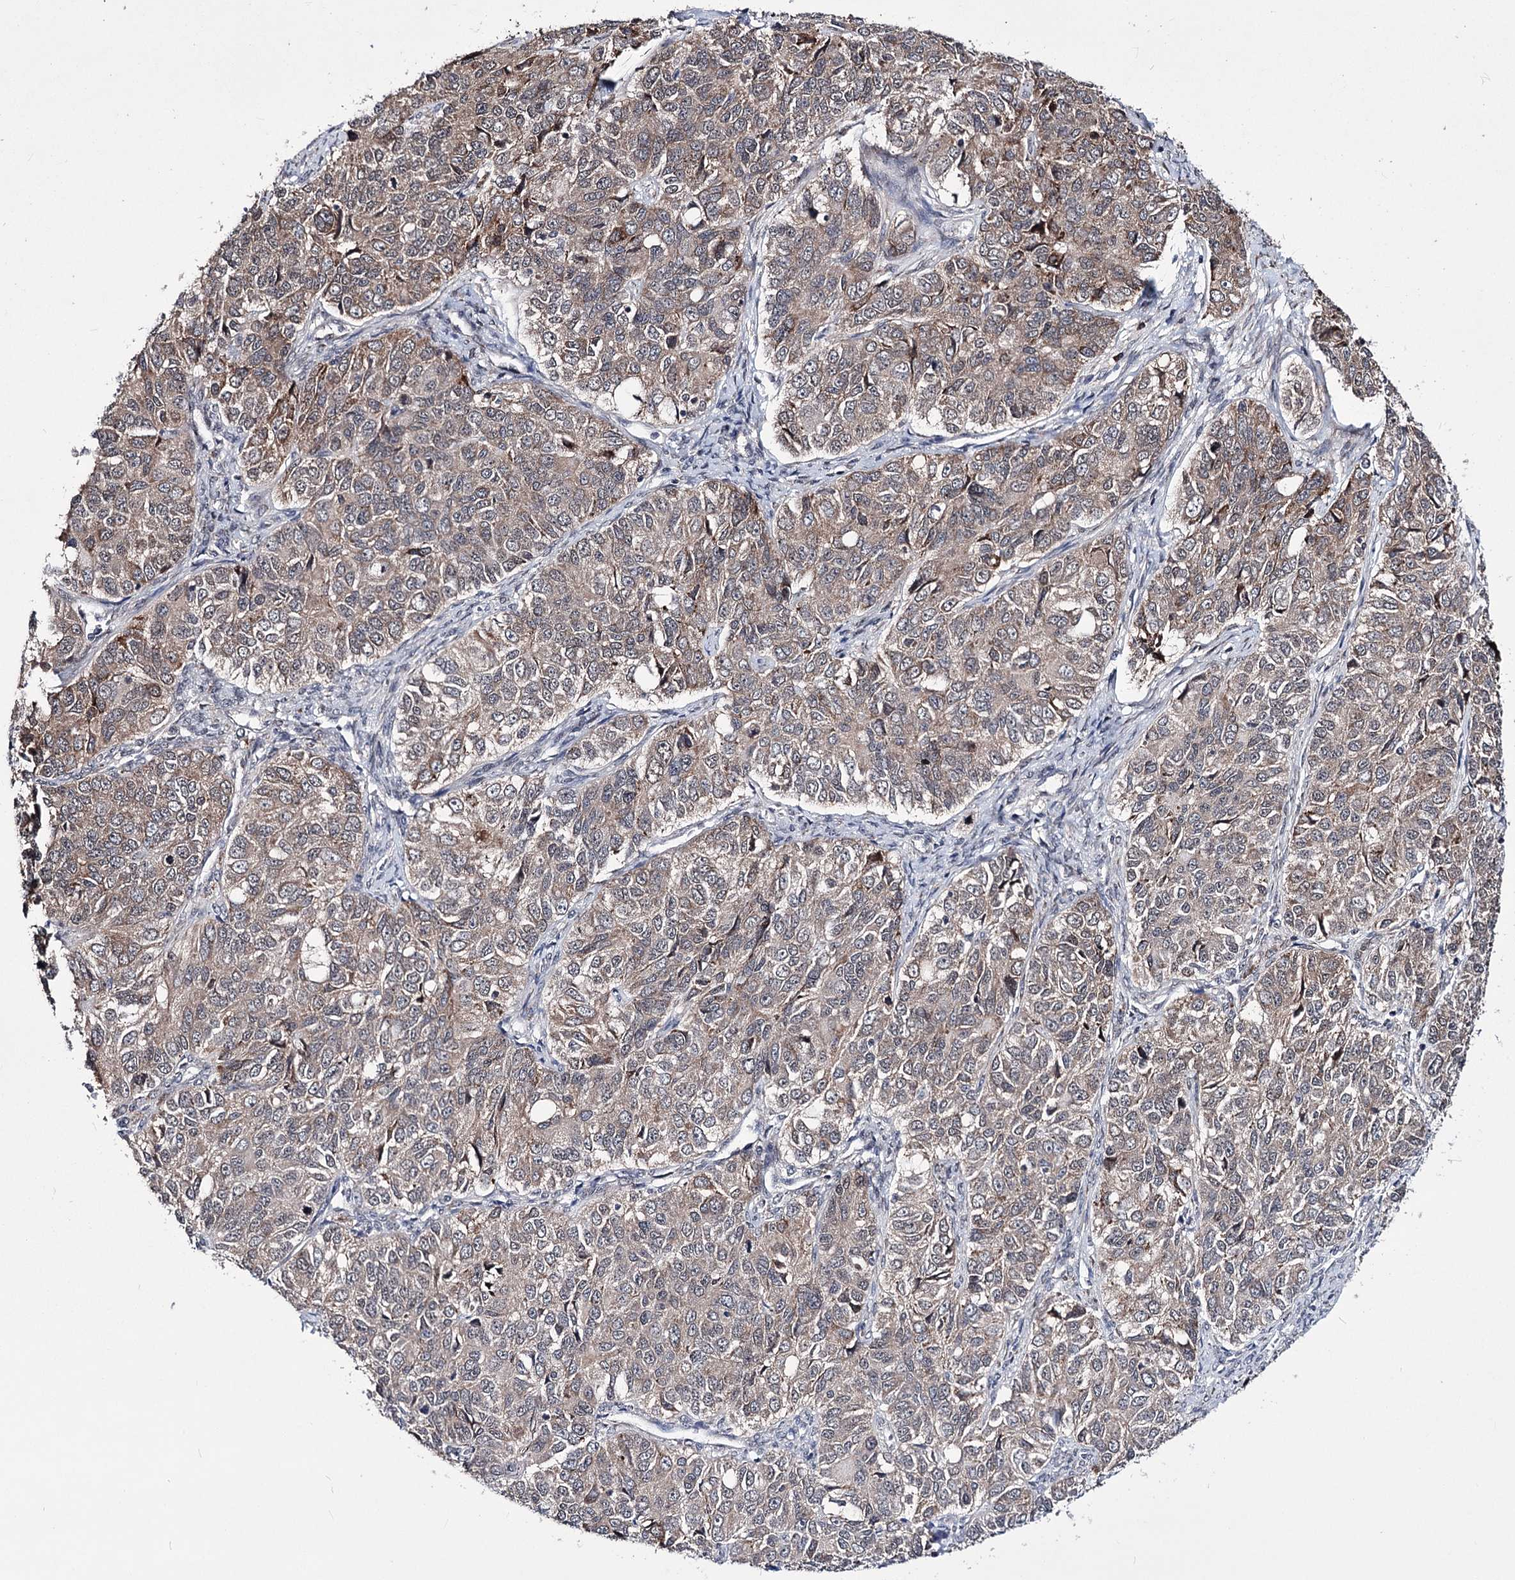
{"staining": {"intensity": "weak", "quantity": ">75%", "location": "cytoplasmic/membranous"}, "tissue": "ovarian cancer", "cell_type": "Tumor cells", "image_type": "cancer", "snomed": [{"axis": "morphology", "description": "Carcinoma, endometroid"}, {"axis": "topography", "description": "Ovary"}], "caption": "The immunohistochemical stain labels weak cytoplasmic/membranous expression in tumor cells of ovarian cancer (endometroid carcinoma) tissue.", "gene": "PPRC1", "patient": {"sex": "female", "age": 51}}